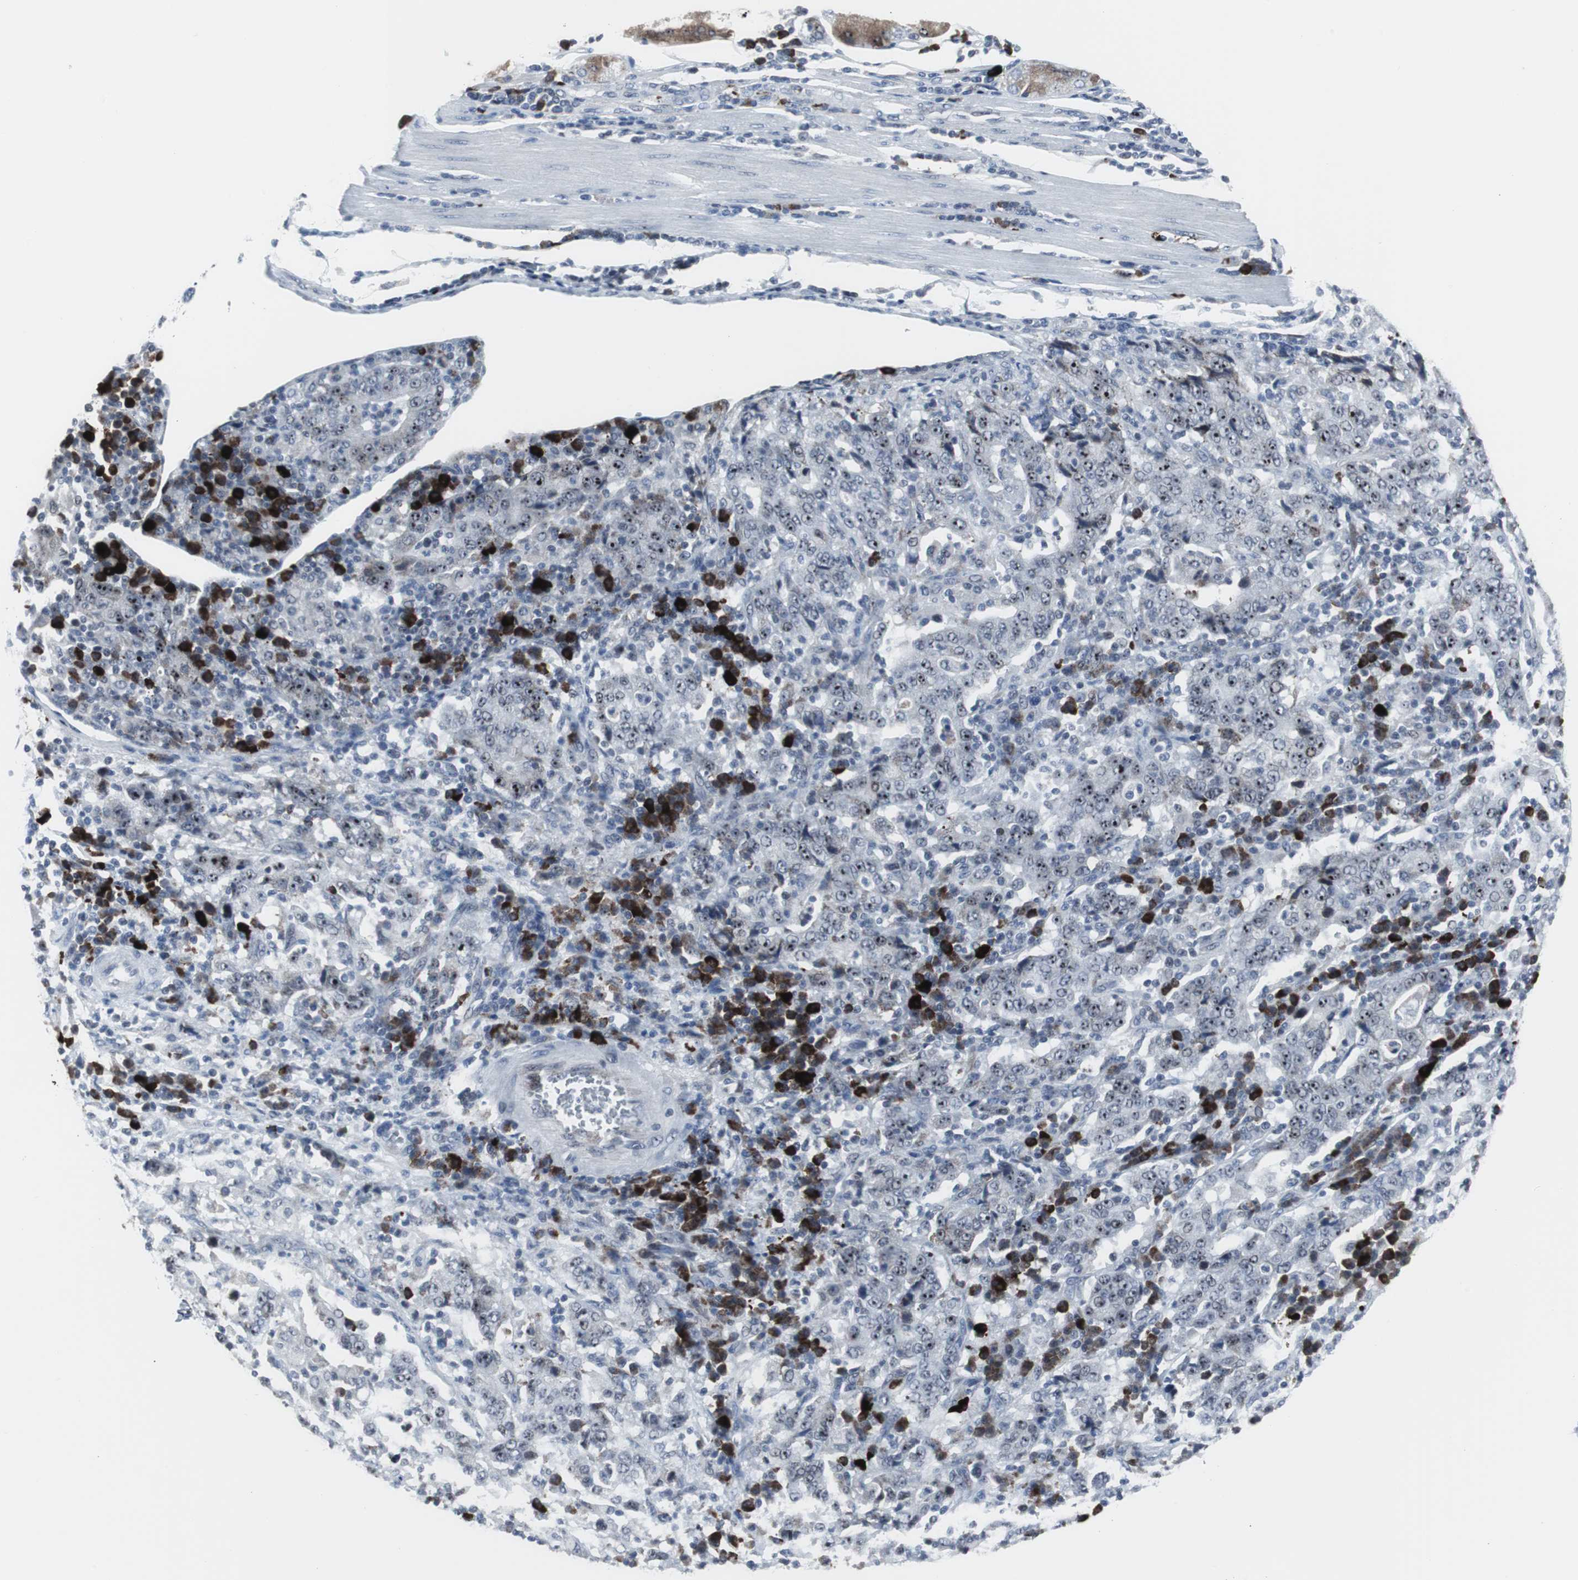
{"staining": {"intensity": "moderate", "quantity": ">75%", "location": "nuclear"}, "tissue": "stomach cancer", "cell_type": "Tumor cells", "image_type": "cancer", "snomed": [{"axis": "morphology", "description": "Normal tissue, NOS"}, {"axis": "morphology", "description": "Adenocarcinoma, NOS"}, {"axis": "topography", "description": "Stomach, upper"}, {"axis": "topography", "description": "Stomach"}], "caption": "High-magnification brightfield microscopy of stomach cancer stained with DAB (brown) and counterstained with hematoxylin (blue). tumor cells exhibit moderate nuclear expression is identified in approximately>75% of cells. The staining was performed using DAB (3,3'-diaminobenzidine), with brown indicating positive protein expression. Nuclei are stained blue with hematoxylin.", "gene": "DOK1", "patient": {"sex": "male", "age": 59}}